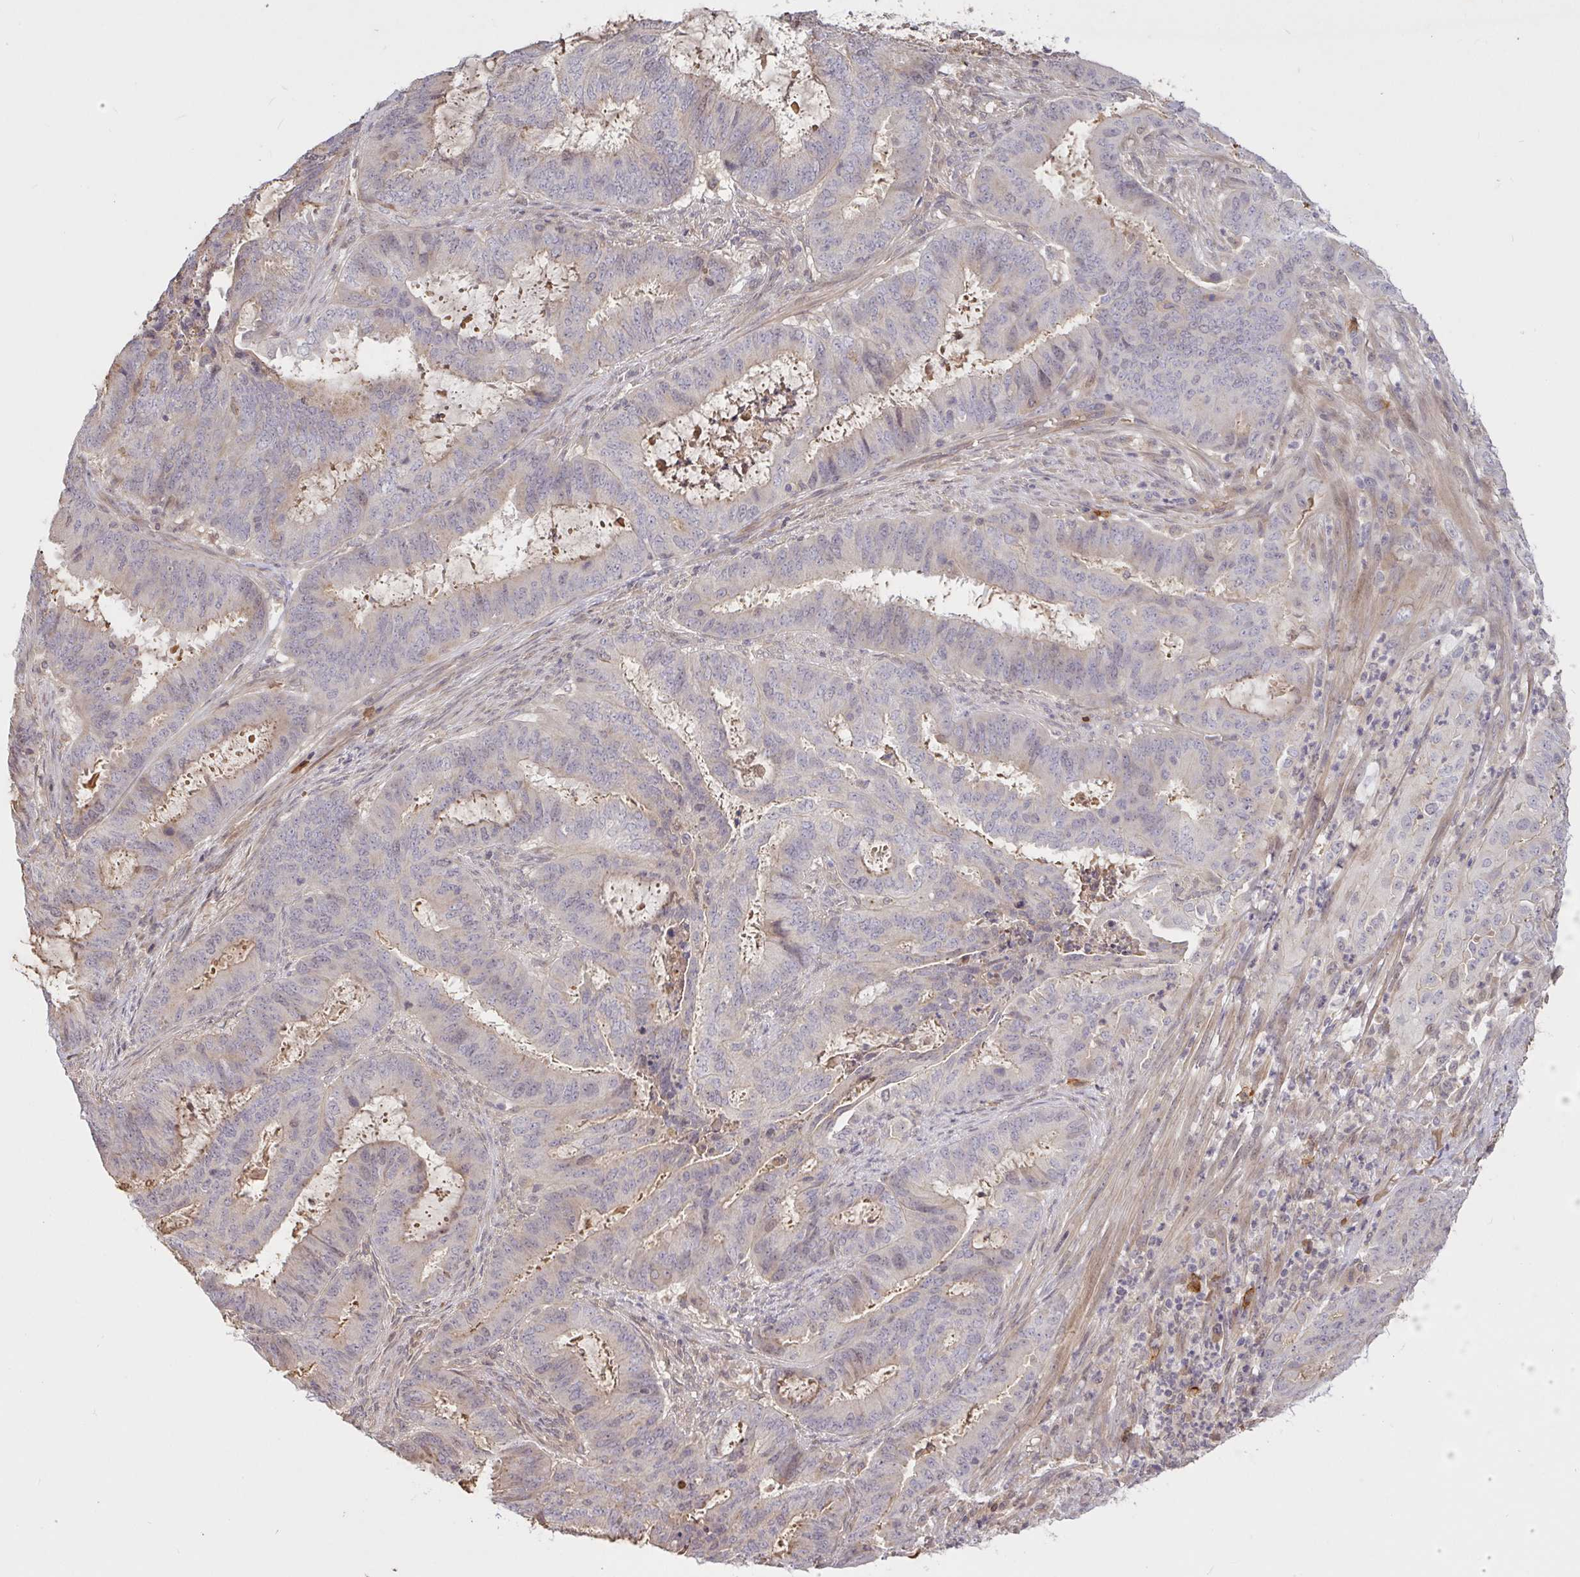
{"staining": {"intensity": "negative", "quantity": "none", "location": "none"}, "tissue": "endometrial cancer", "cell_type": "Tumor cells", "image_type": "cancer", "snomed": [{"axis": "morphology", "description": "Adenocarcinoma, NOS"}, {"axis": "topography", "description": "Endometrium"}], "caption": "This histopathology image is of endometrial adenocarcinoma stained with immunohistochemistry to label a protein in brown with the nuclei are counter-stained blue. There is no expression in tumor cells. (Stains: DAB immunohistochemistry with hematoxylin counter stain, Microscopy: brightfield microscopy at high magnification).", "gene": "FCER1A", "patient": {"sex": "female", "age": 51}}